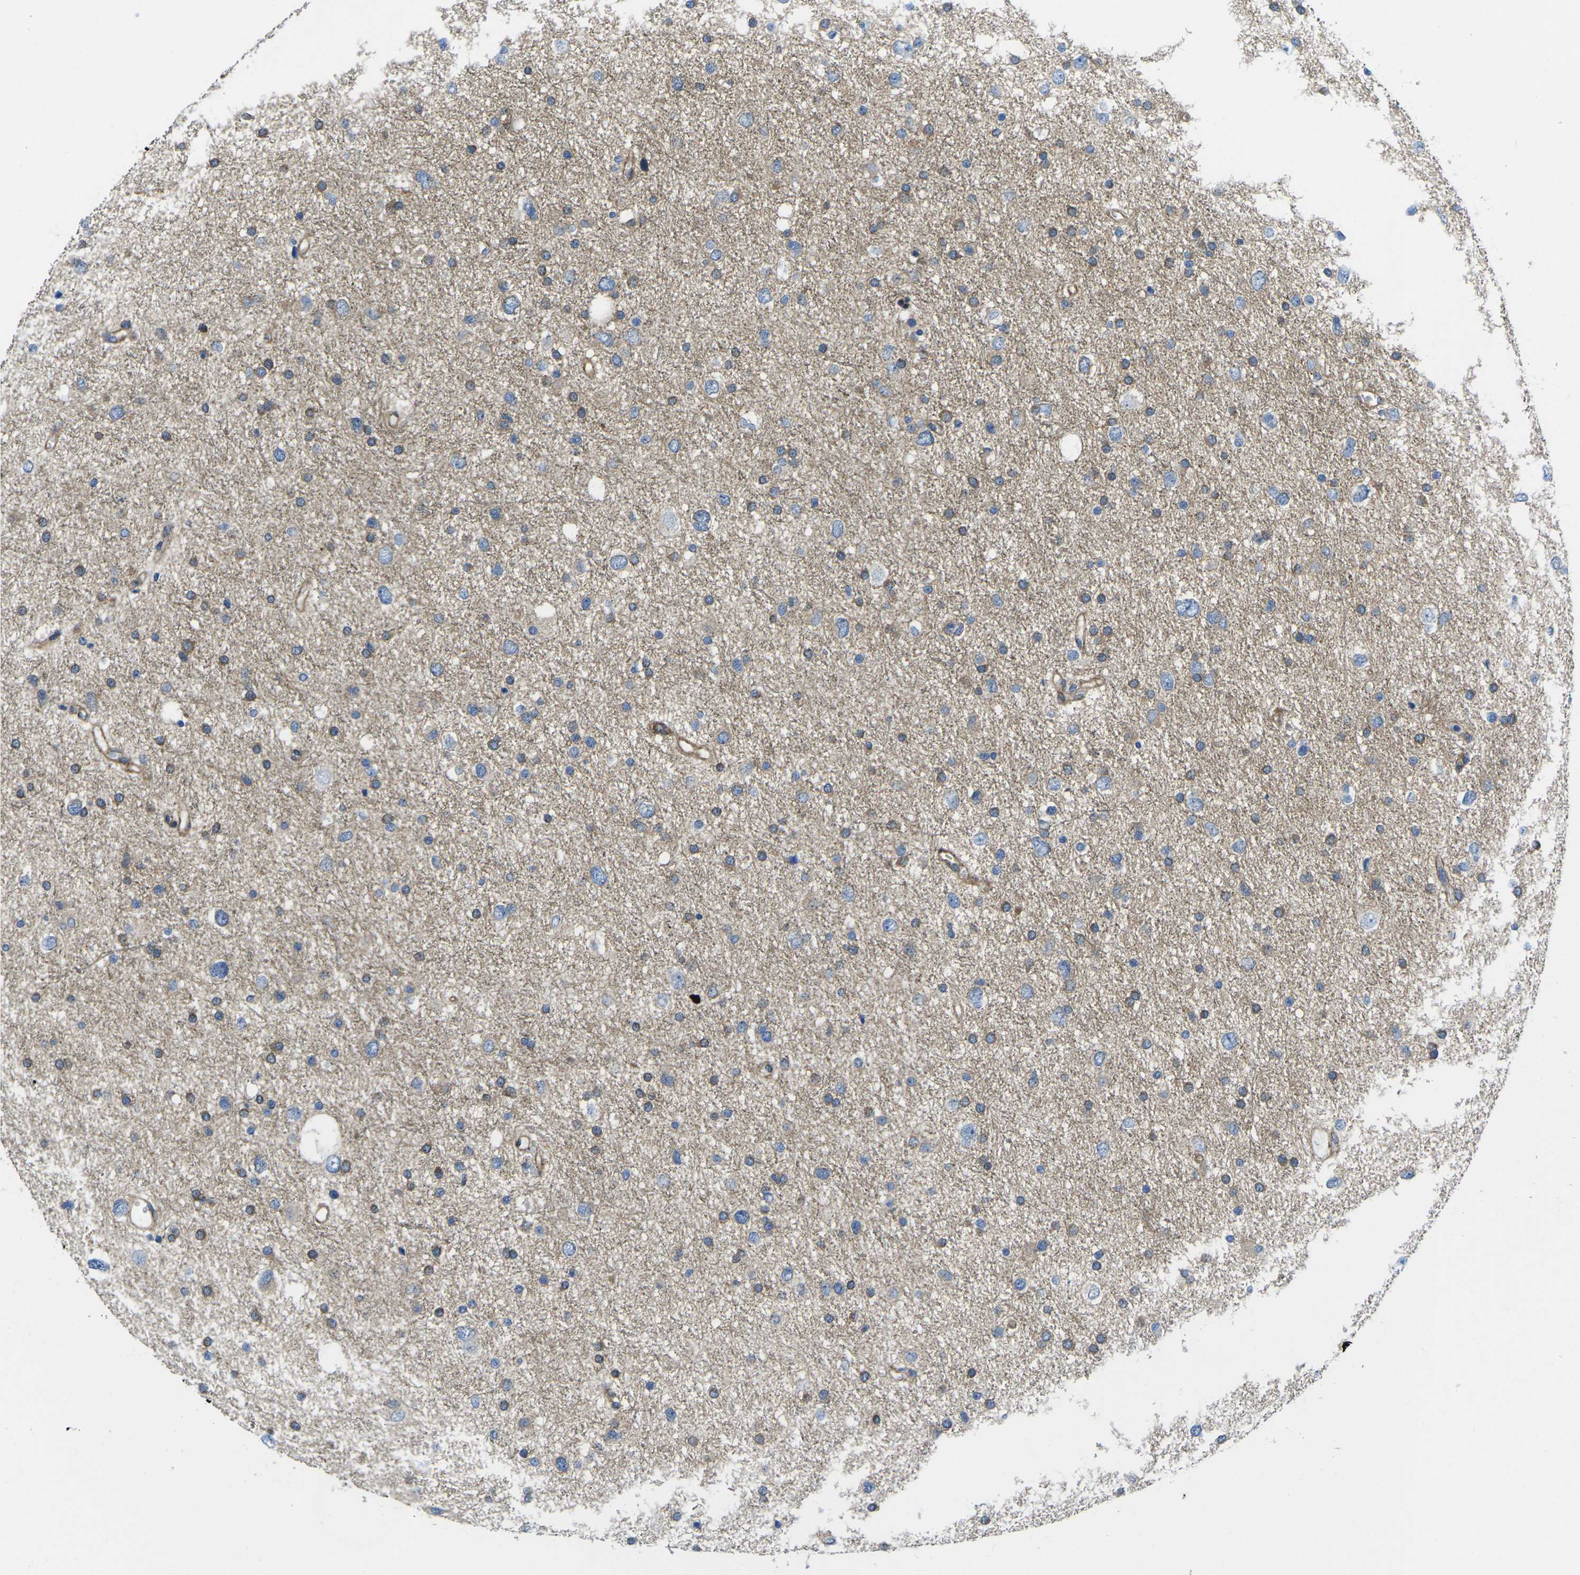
{"staining": {"intensity": "weak", "quantity": ">75%", "location": "cytoplasmic/membranous"}, "tissue": "glioma", "cell_type": "Tumor cells", "image_type": "cancer", "snomed": [{"axis": "morphology", "description": "Glioma, malignant, Low grade"}, {"axis": "topography", "description": "Brain"}], "caption": "A high-resolution image shows immunohistochemistry staining of glioma, which demonstrates weak cytoplasmic/membranous positivity in about >75% of tumor cells.", "gene": "DLG1", "patient": {"sex": "female", "age": 37}}